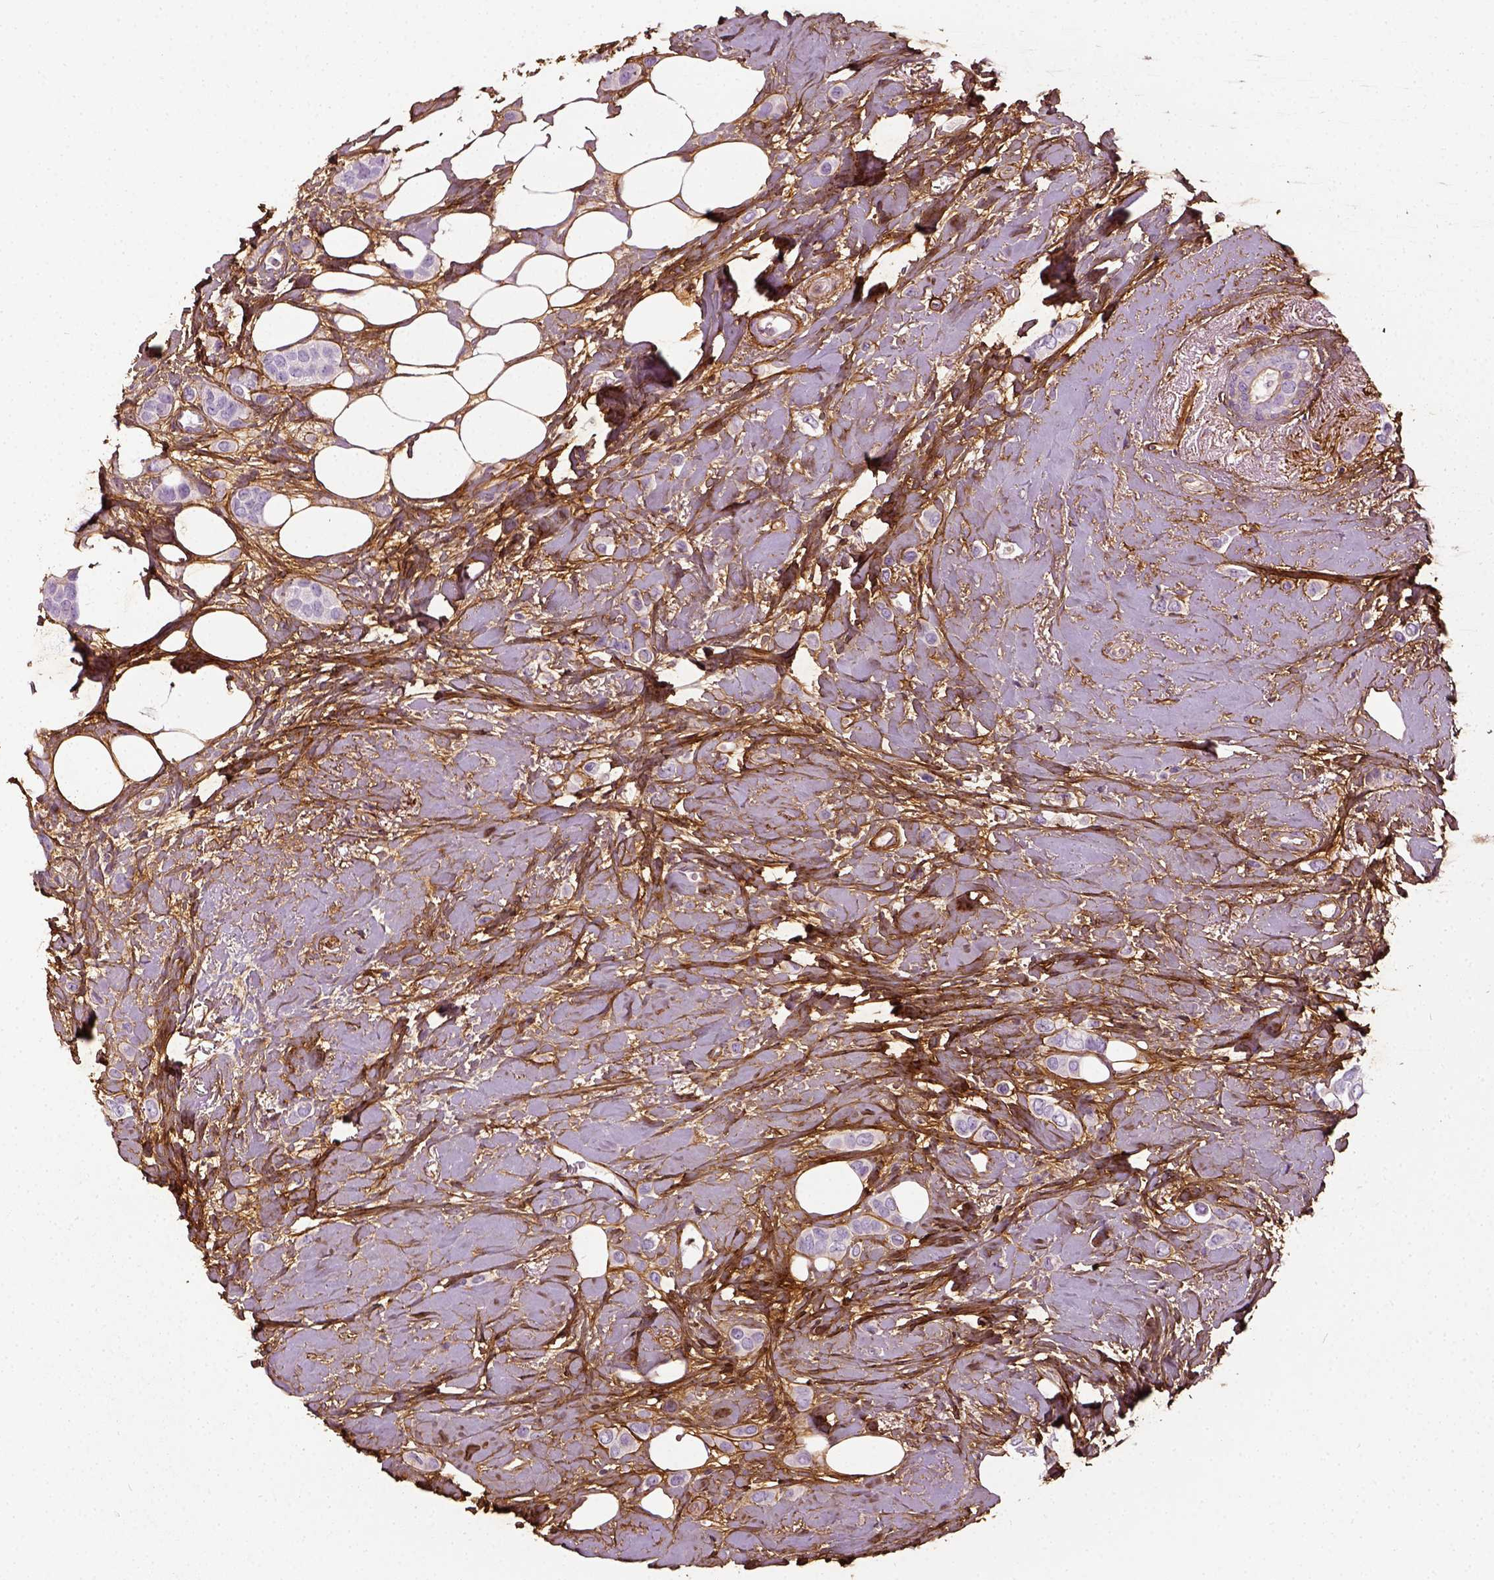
{"staining": {"intensity": "negative", "quantity": "none", "location": "none"}, "tissue": "breast cancer", "cell_type": "Tumor cells", "image_type": "cancer", "snomed": [{"axis": "morphology", "description": "Lobular carcinoma"}, {"axis": "topography", "description": "Breast"}], "caption": "Tumor cells are negative for protein expression in human breast lobular carcinoma.", "gene": "COL6A2", "patient": {"sex": "female", "age": 66}}